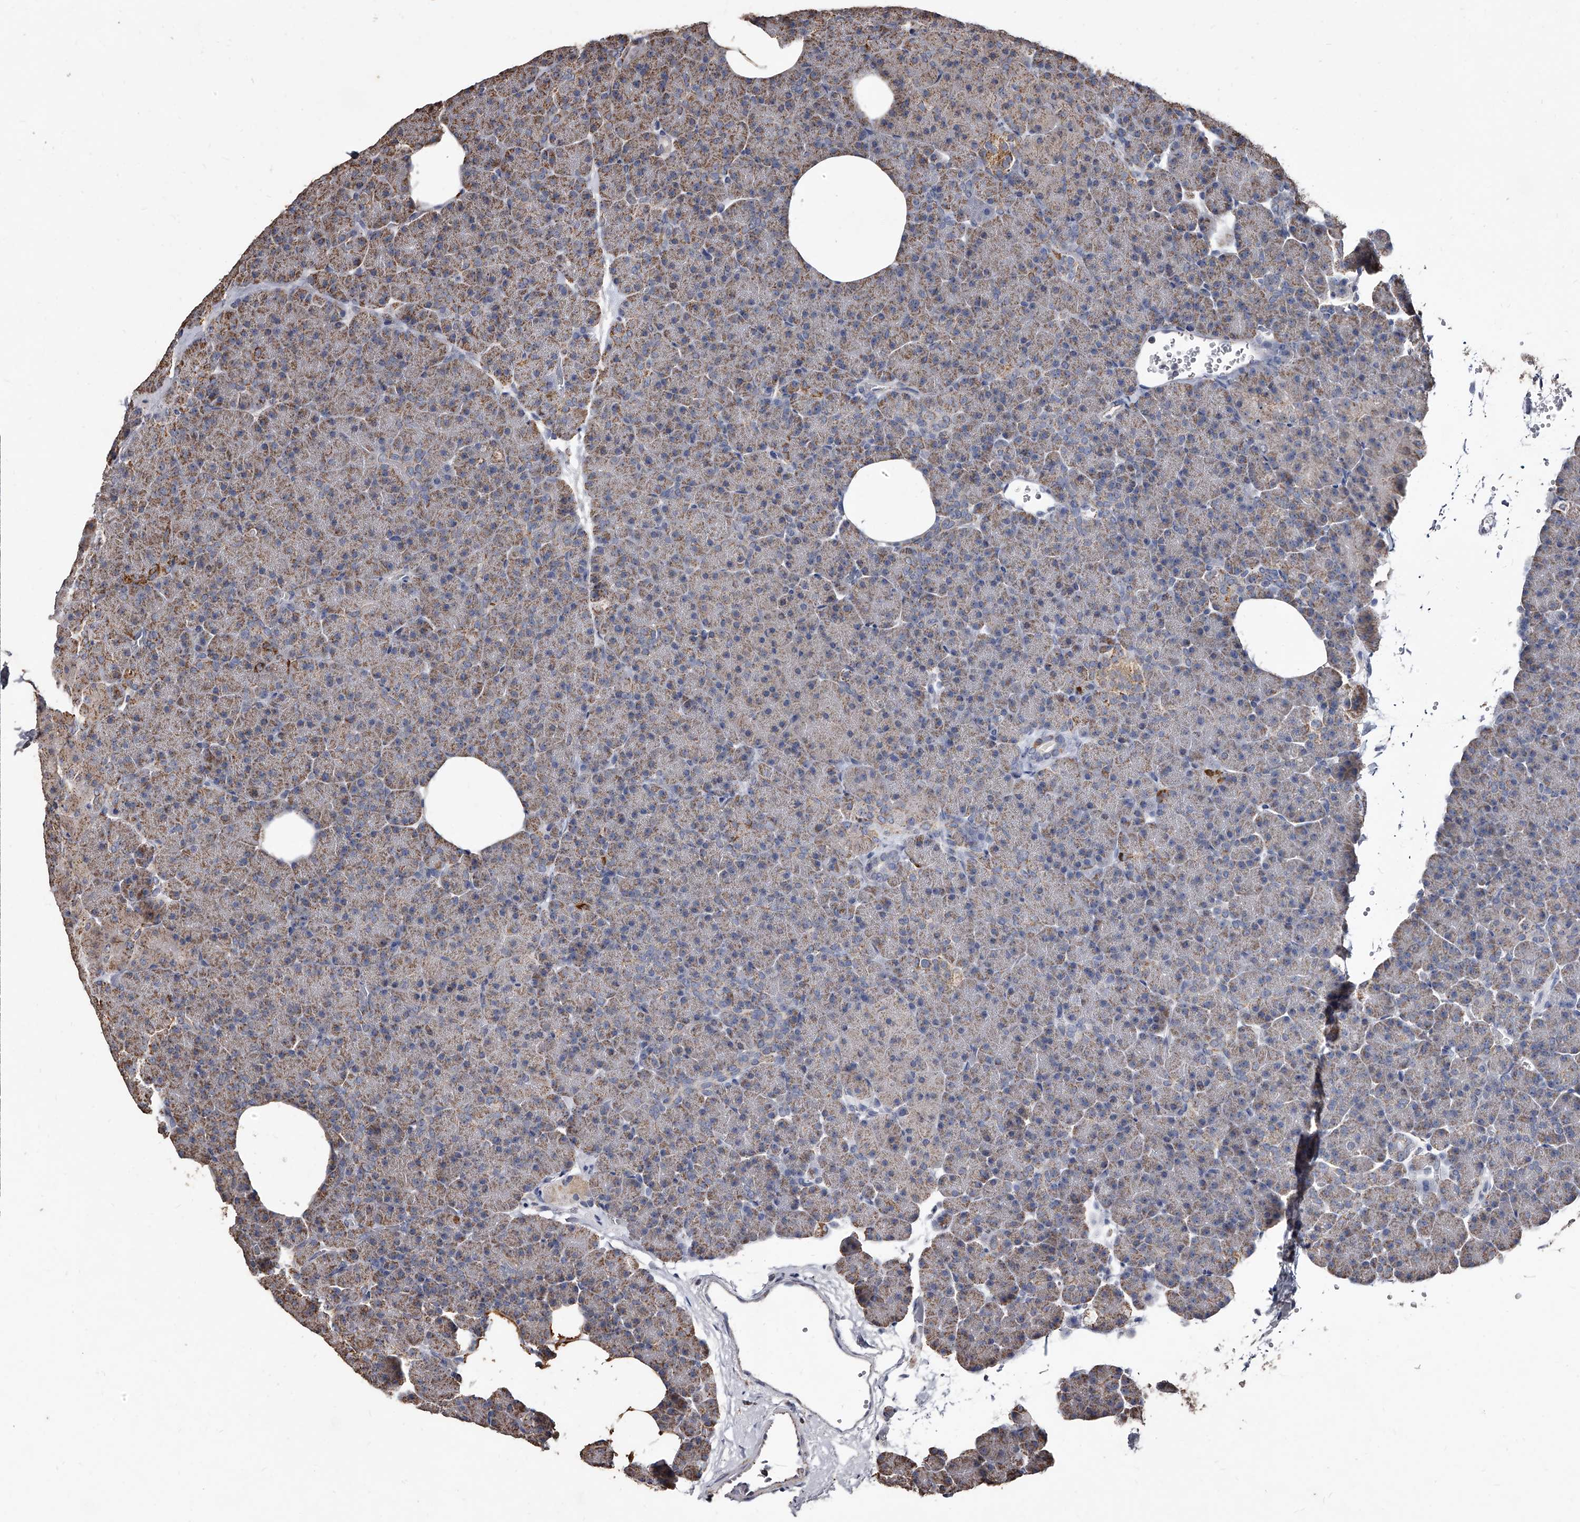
{"staining": {"intensity": "weak", "quantity": ">75%", "location": "cytoplasmic/membranous"}, "tissue": "pancreas", "cell_type": "Exocrine glandular cells", "image_type": "normal", "snomed": [{"axis": "morphology", "description": "Normal tissue, NOS"}, {"axis": "morphology", "description": "Carcinoid, malignant, NOS"}, {"axis": "topography", "description": "Pancreas"}], "caption": "Normal pancreas exhibits weak cytoplasmic/membranous staining in approximately >75% of exocrine glandular cells The protein of interest is stained brown, and the nuclei are stained in blue (DAB (3,3'-diaminobenzidine) IHC with brightfield microscopy, high magnification)..", "gene": "GPR183", "patient": {"sex": "female", "age": 35}}